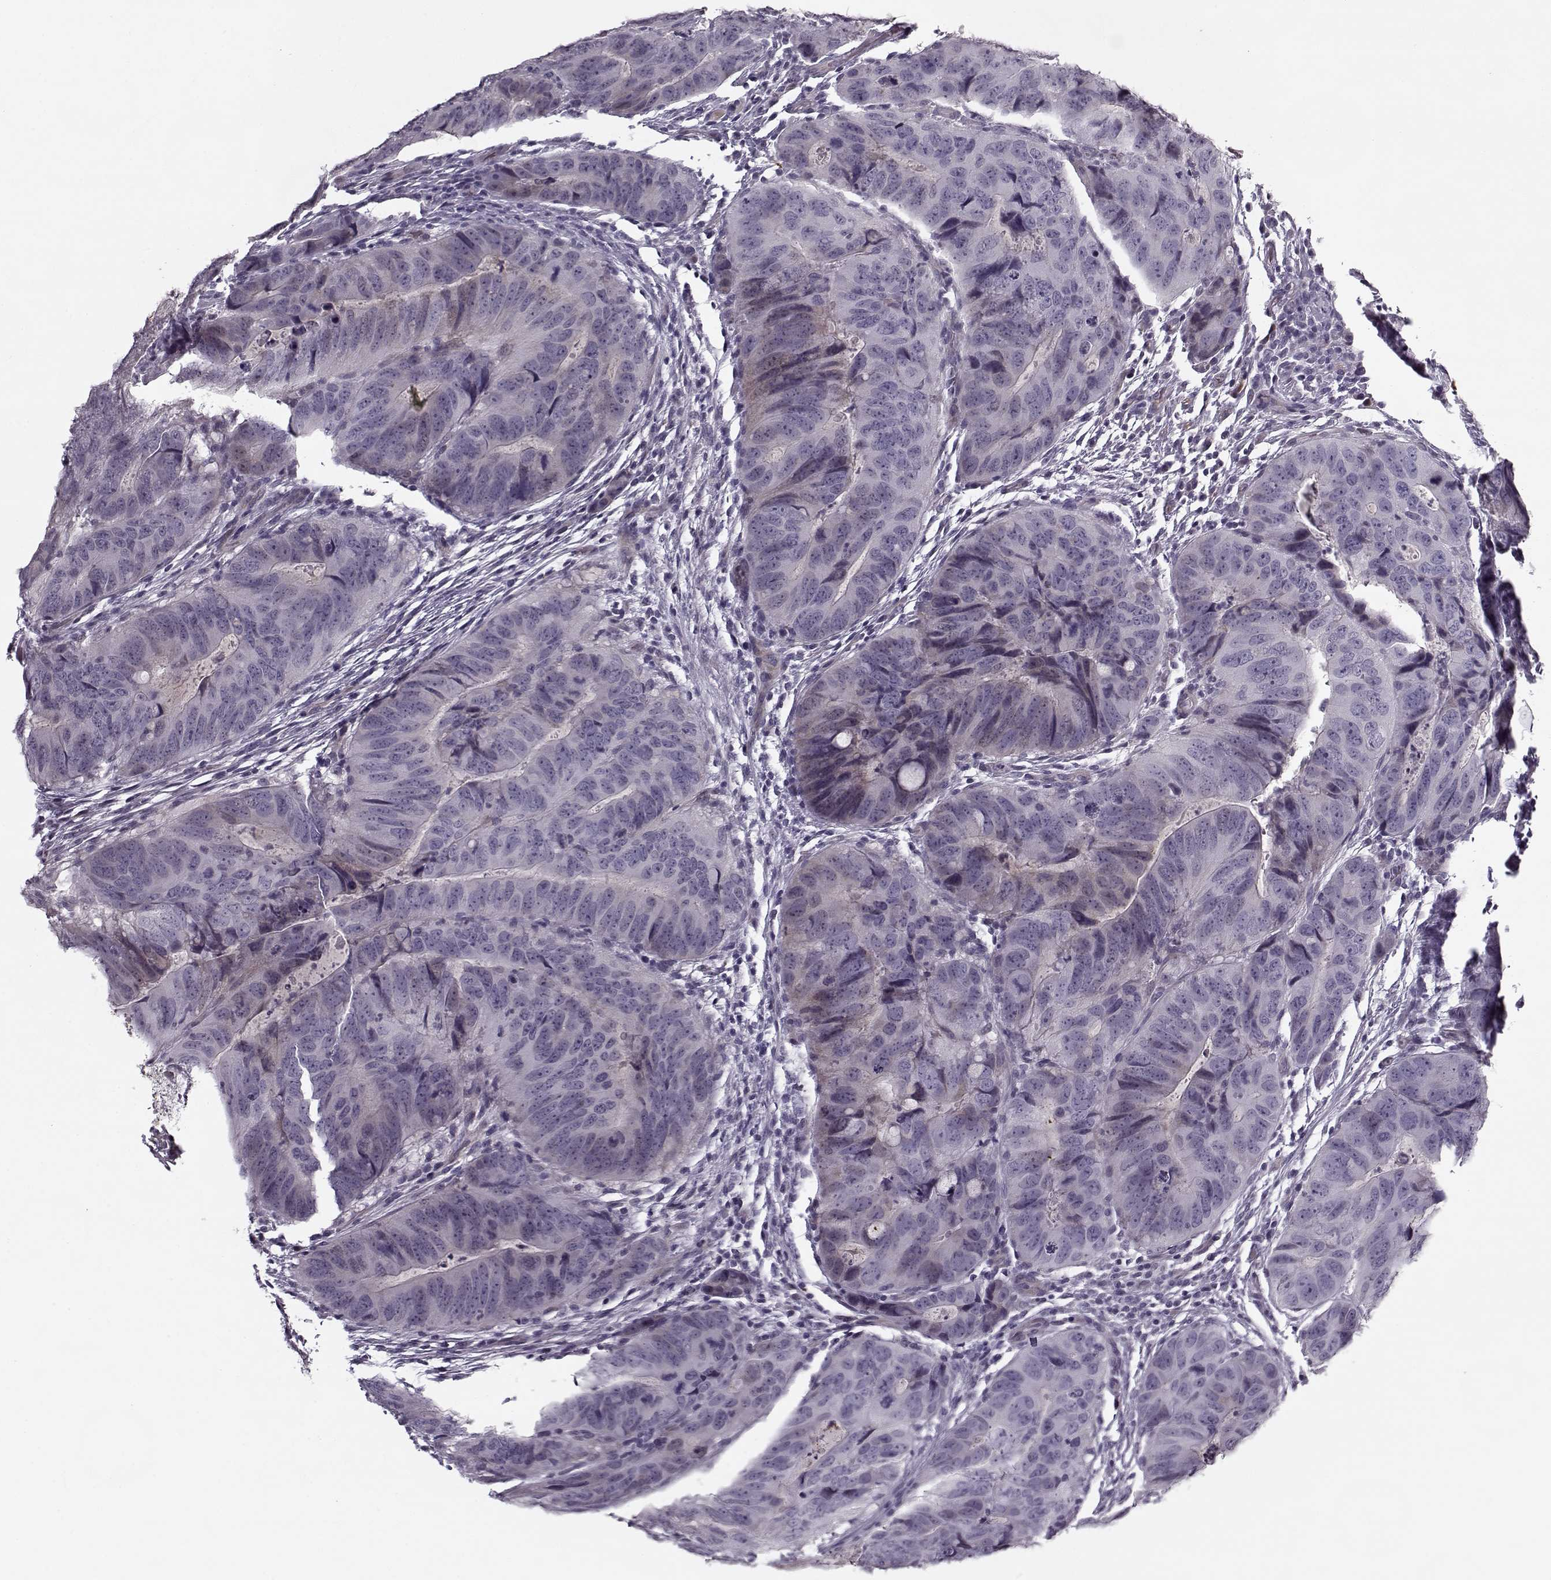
{"staining": {"intensity": "negative", "quantity": "none", "location": "none"}, "tissue": "colorectal cancer", "cell_type": "Tumor cells", "image_type": "cancer", "snomed": [{"axis": "morphology", "description": "Adenocarcinoma, NOS"}, {"axis": "topography", "description": "Colon"}], "caption": "Tumor cells show no significant staining in colorectal cancer (adenocarcinoma).", "gene": "KRT9", "patient": {"sex": "male", "age": 79}}